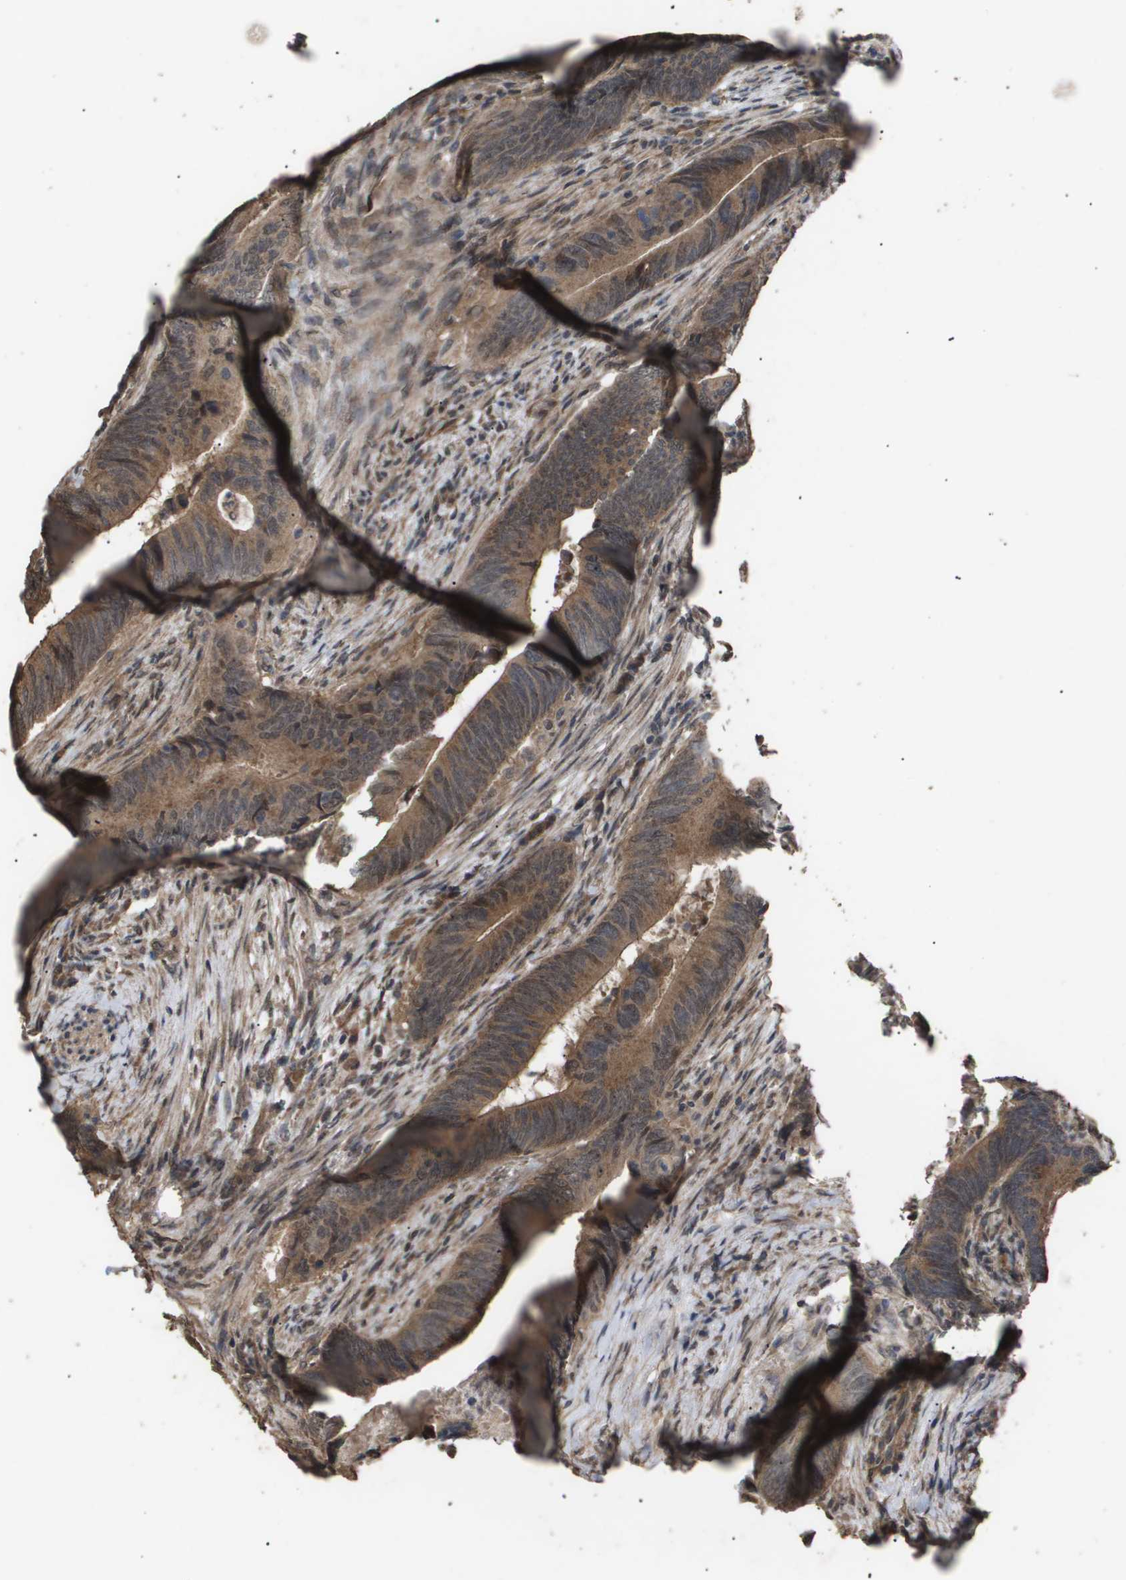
{"staining": {"intensity": "moderate", "quantity": ">75%", "location": "cytoplasmic/membranous"}, "tissue": "colorectal cancer", "cell_type": "Tumor cells", "image_type": "cancer", "snomed": [{"axis": "morphology", "description": "Normal tissue, NOS"}, {"axis": "morphology", "description": "Adenocarcinoma, NOS"}, {"axis": "topography", "description": "Colon"}], "caption": "A histopathology image of human colorectal cancer stained for a protein displays moderate cytoplasmic/membranous brown staining in tumor cells. (Stains: DAB (3,3'-diaminobenzidine) in brown, nuclei in blue, Microscopy: brightfield microscopy at high magnification).", "gene": "CUL5", "patient": {"sex": "male", "age": 56}}